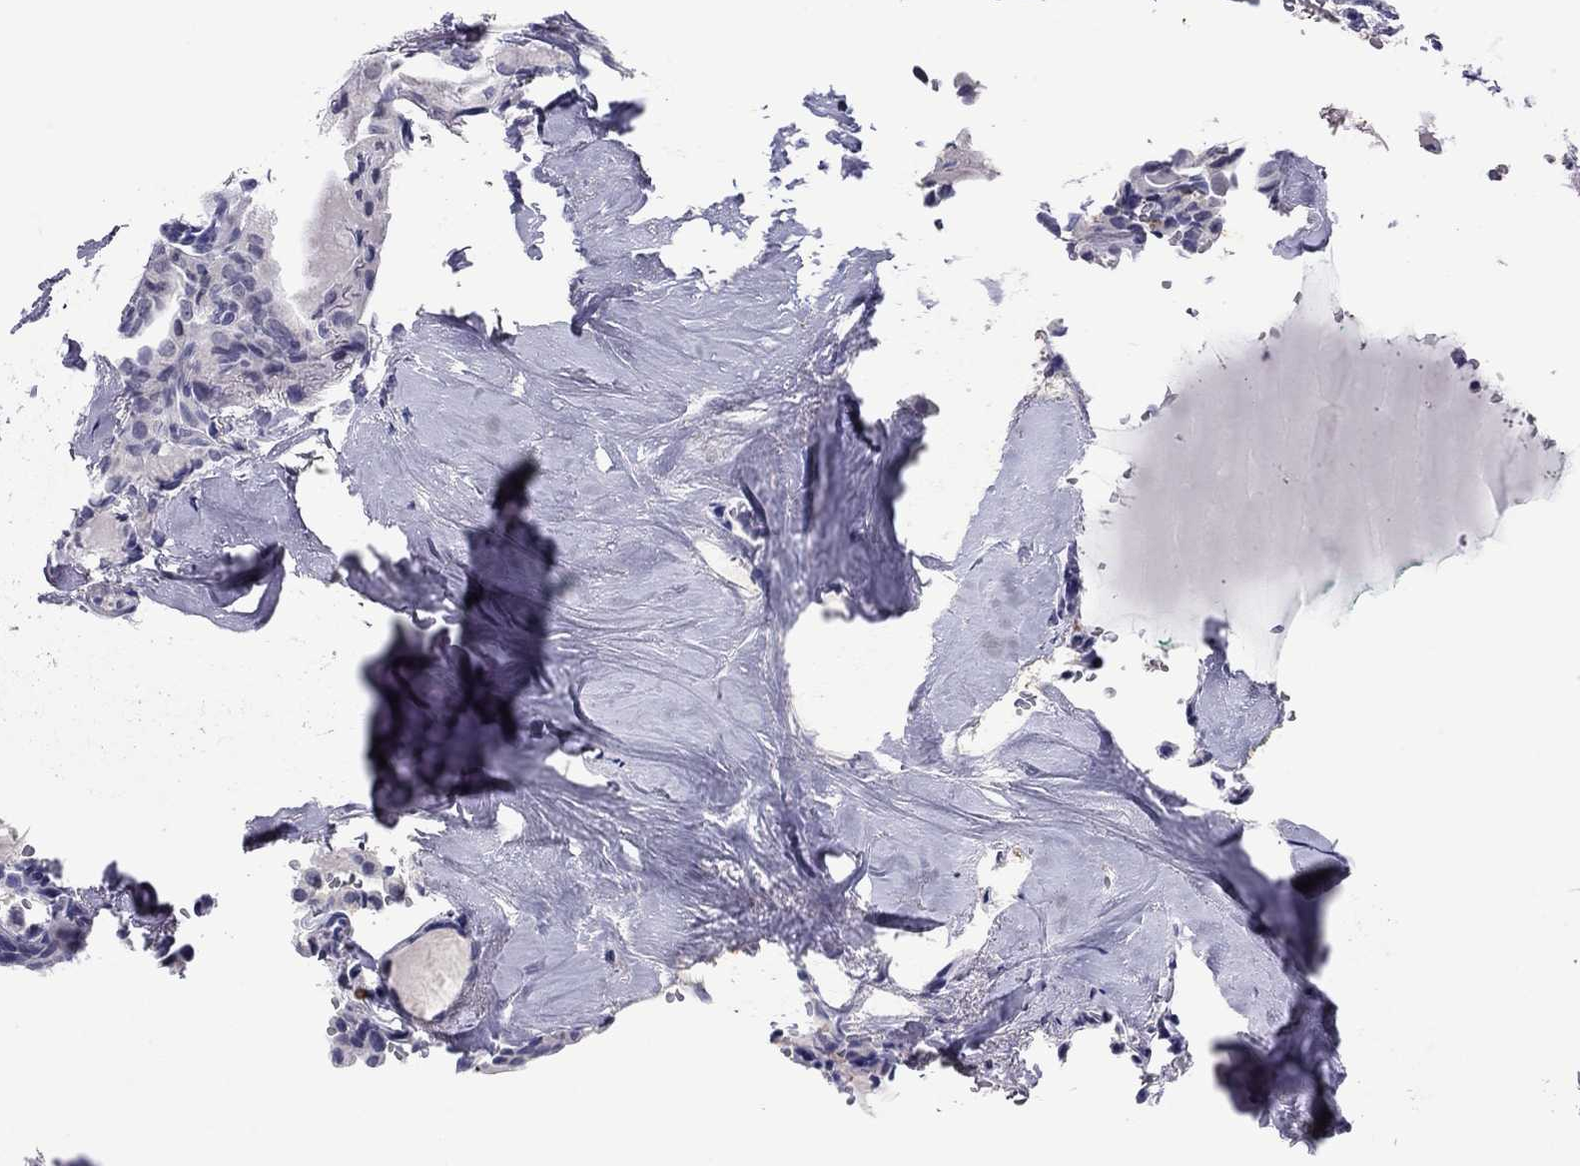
{"staining": {"intensity": "negative", "quantity": "none", "location": "none"}, "tissue": "thyroid cancer", "cell_type": "Tumor cells", "image_type": "cancer", "snomed": [{"axis": "morphology", "description": "Papillary adenocarcinoma, NOS"}, {"axis": "topography", "description": "Thyroid gland"}], "caption": "Tumor cells are negative for protein expression in human thyroid cancer (papillary adenocarcinoma).", "gene": "TCFL5", "patient": {"sex": "female", "age": 41}}